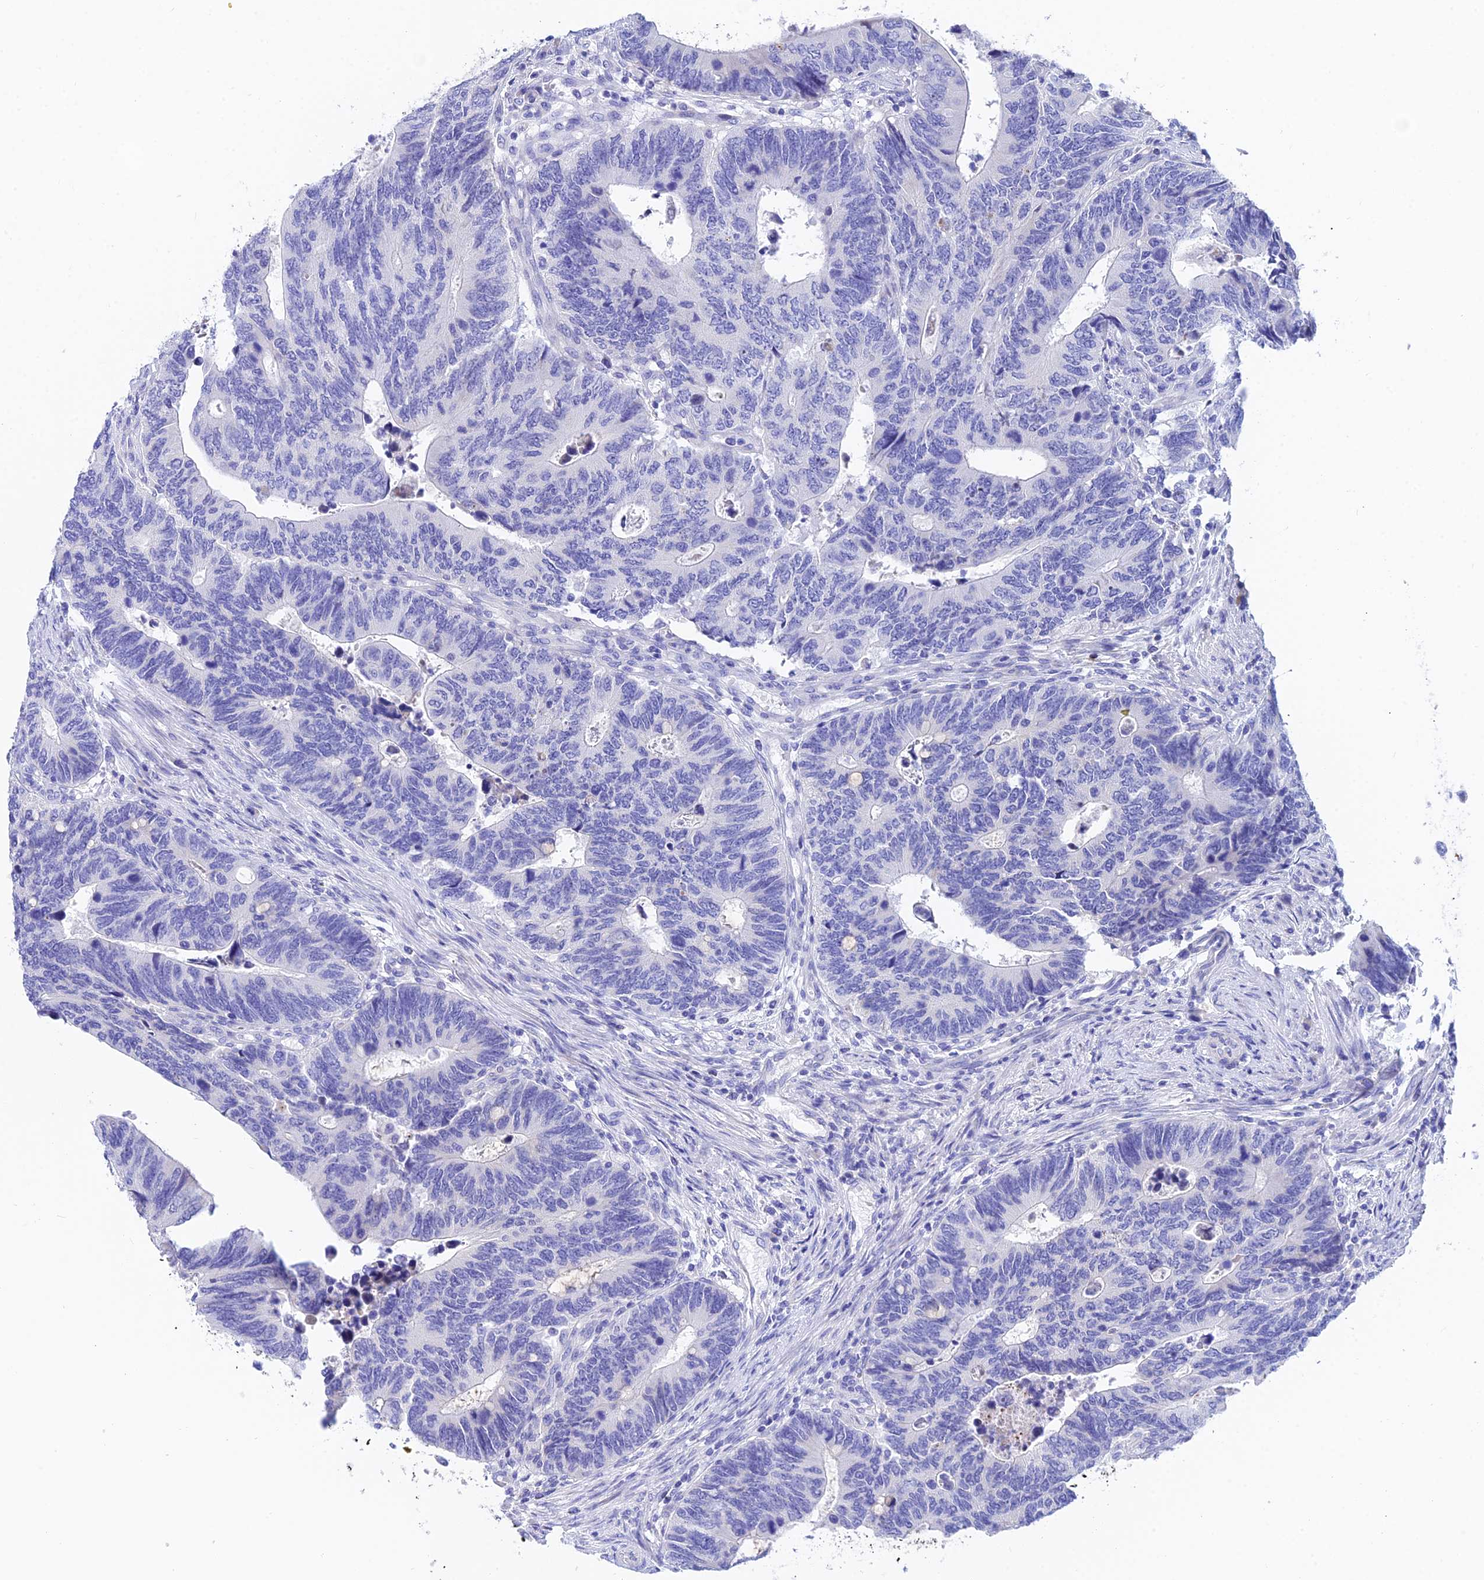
{"staining": {"intensity": "negative", "quantity": "none", "location": "none"}, "tissue": "colorectal cancer", "cell_type": "Tumor cells", "image_type": "cancer", "snomed": [{"axis": "morphology", "description": "Adenocarcinoma, NOS"}, {"axis": "topography", "description": "Colon"}], "caption": "A high-resolution photomicrograph shows immunohistochemistry (IHC) staining of colorectal cancer (adenocarcinoma), which exhibits no significant expression in tumor cells.", "gene": "CEP41", "patient": {"sex": "male", "age": 87}}